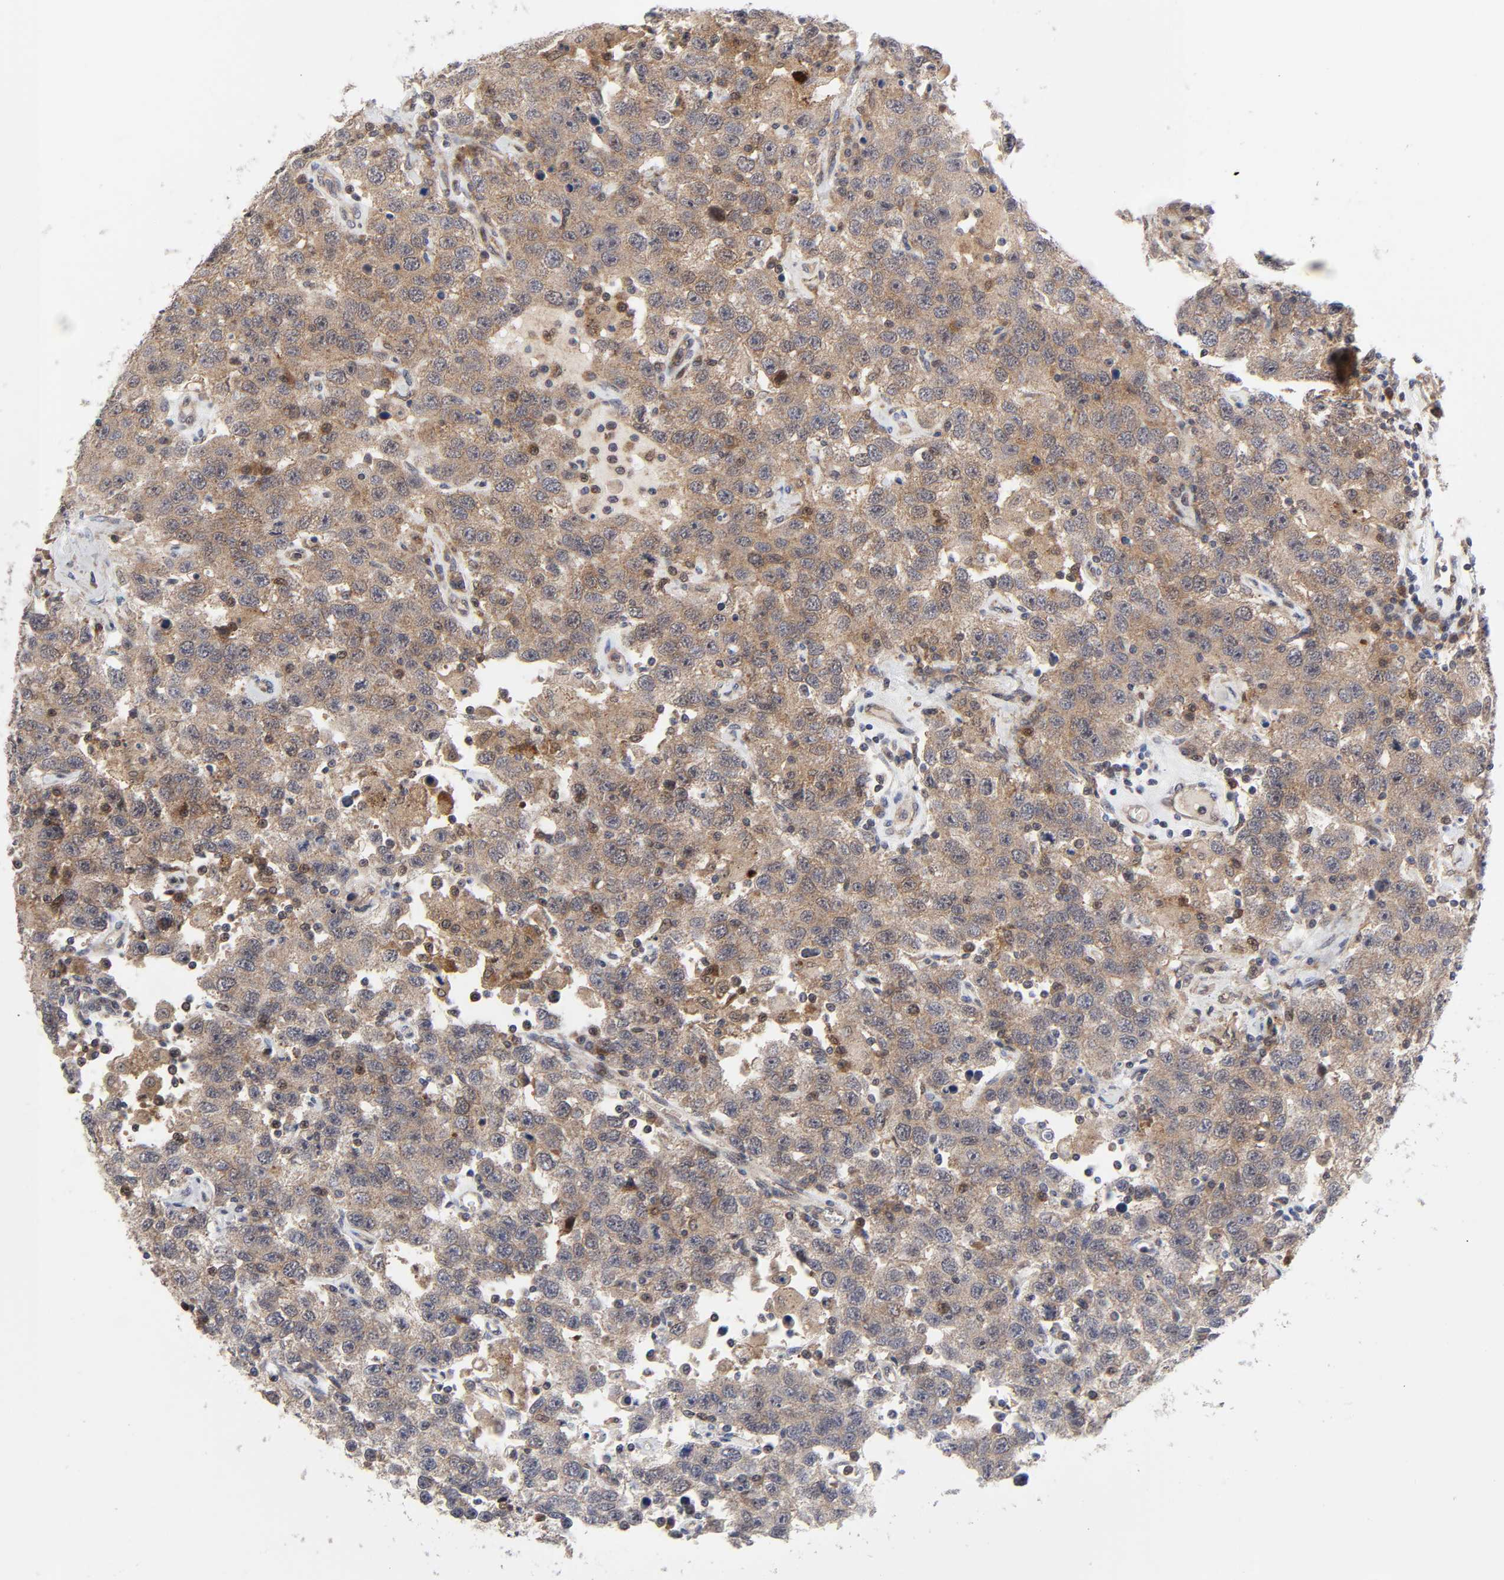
{"staining": {"intensity": "weak", "quantity": ">75%", "location": "cytoplasmic/membranous"}, "tissue": "testis cancer", "cell_type": "Tumor cells", "image_type": "cancer", "snomed": [{"axis": "morphology", "description": "Seminoma, NOS"}, {"axis": "topography", "description": "Testis"}], "caption": "Protein staining of seminoma (testis) tissue displays weak cytoplasmic/membranous expression in about >75% of tumor cells.", "gene": "CASP9", "patient": {"sex": "male", "age": 41}}